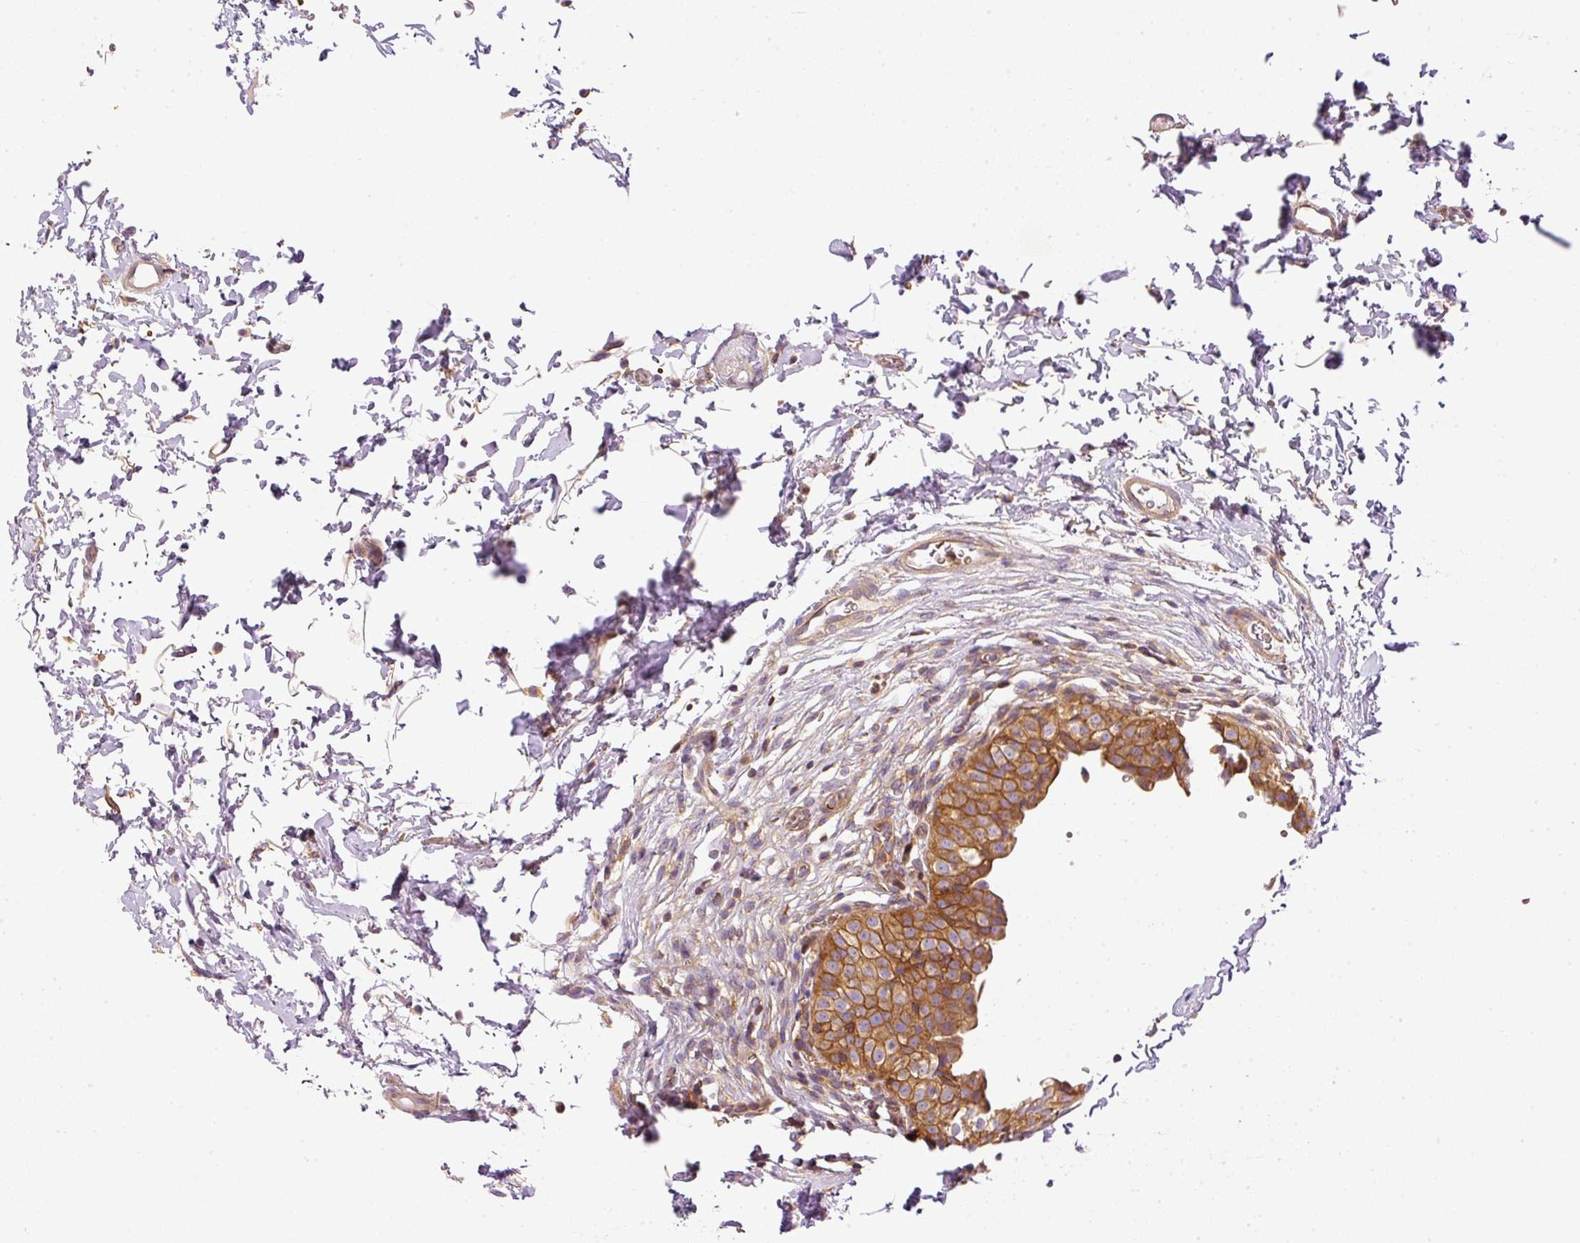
{"staining": {"intensity": "moderate", "quantity": ">75%", "location": "cytoplasmic/membranous"}, "tissue": "urinary bladder", "cell_type": "Urothelial cells", "image_type": "normal", "snomed": [{"axis": "morphology", "description": "Normal tissue, NOS"}, {"axis": "topography", "description": "Urinary bladder"}, {"axis": "topography", "description": "Peripheral nerve tissue"}], "caption": "Urinary bladder stained with DAB (3,3'-diaminobenzidine) immunohistochemistry (IHC) demonstrates medium levels of moderate cytoplasmic/membranous expression in about >75% of urothelial cells. The staining is performed using DAB brown chromogen to label protein expression. The nuclei are counter-stained blue using hematoxylin.", "gene": "TBC1D2B", "patient": {"sex": "male", "age": 55}}